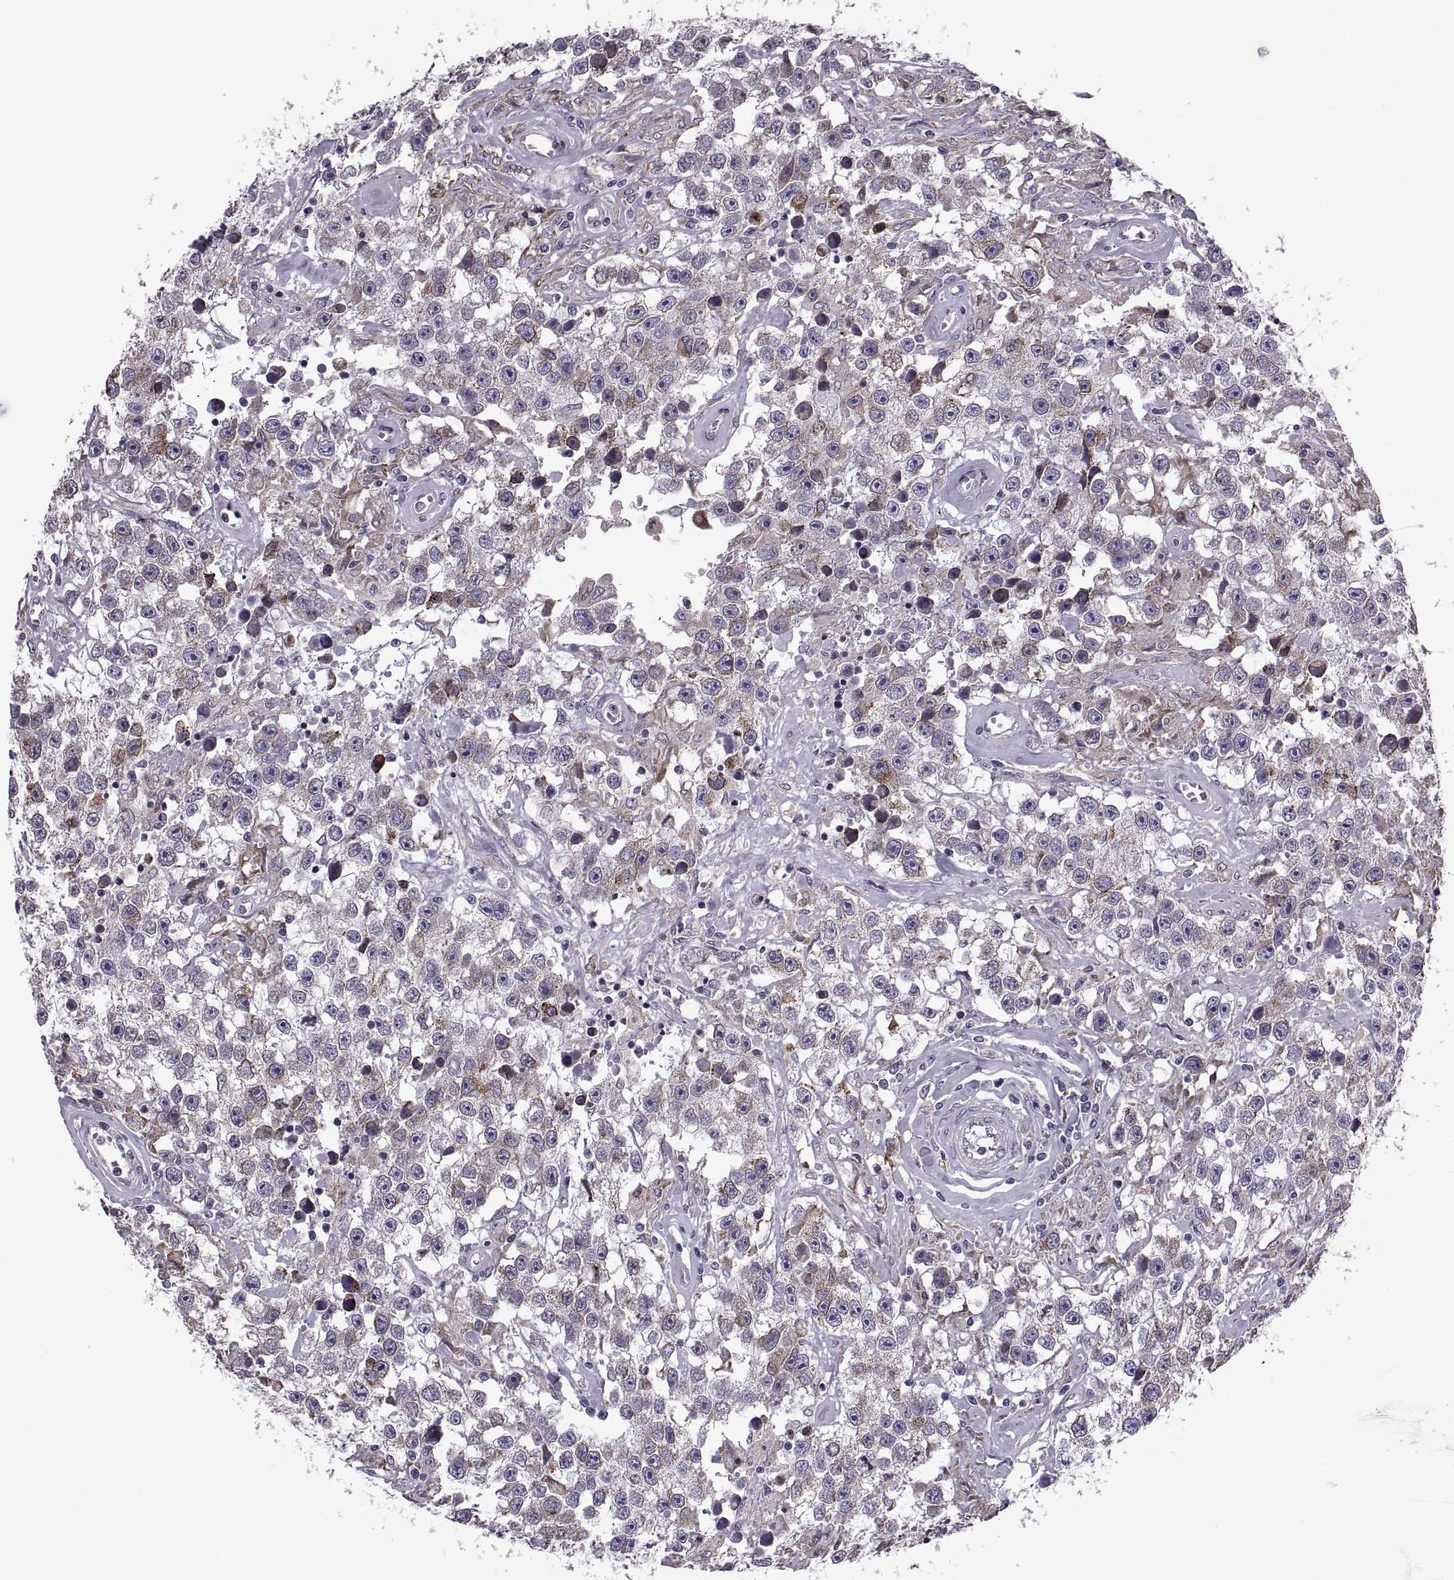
{"staining": {"intensity": "moderate", "quantity": "25%-75%", "location": "cytoplasmic/membranous"}, "tissue": "testis cancer", "cell_type": "Tumor cells", "image_type": "cancer", "snomed": [{"axis": "morphology", "description": "Seminoma, NOS"}, {"axis": "topography", "description": "Testis"}], "caption": "Seminoma (testis) was stained to show a protein in brown. There is medium levels of moderate cytoplasmic/membranous positivity in about 25%-75% of tumor cells.", "gene": "LETM2", "patient": {"sex": "male", "age": 43}}